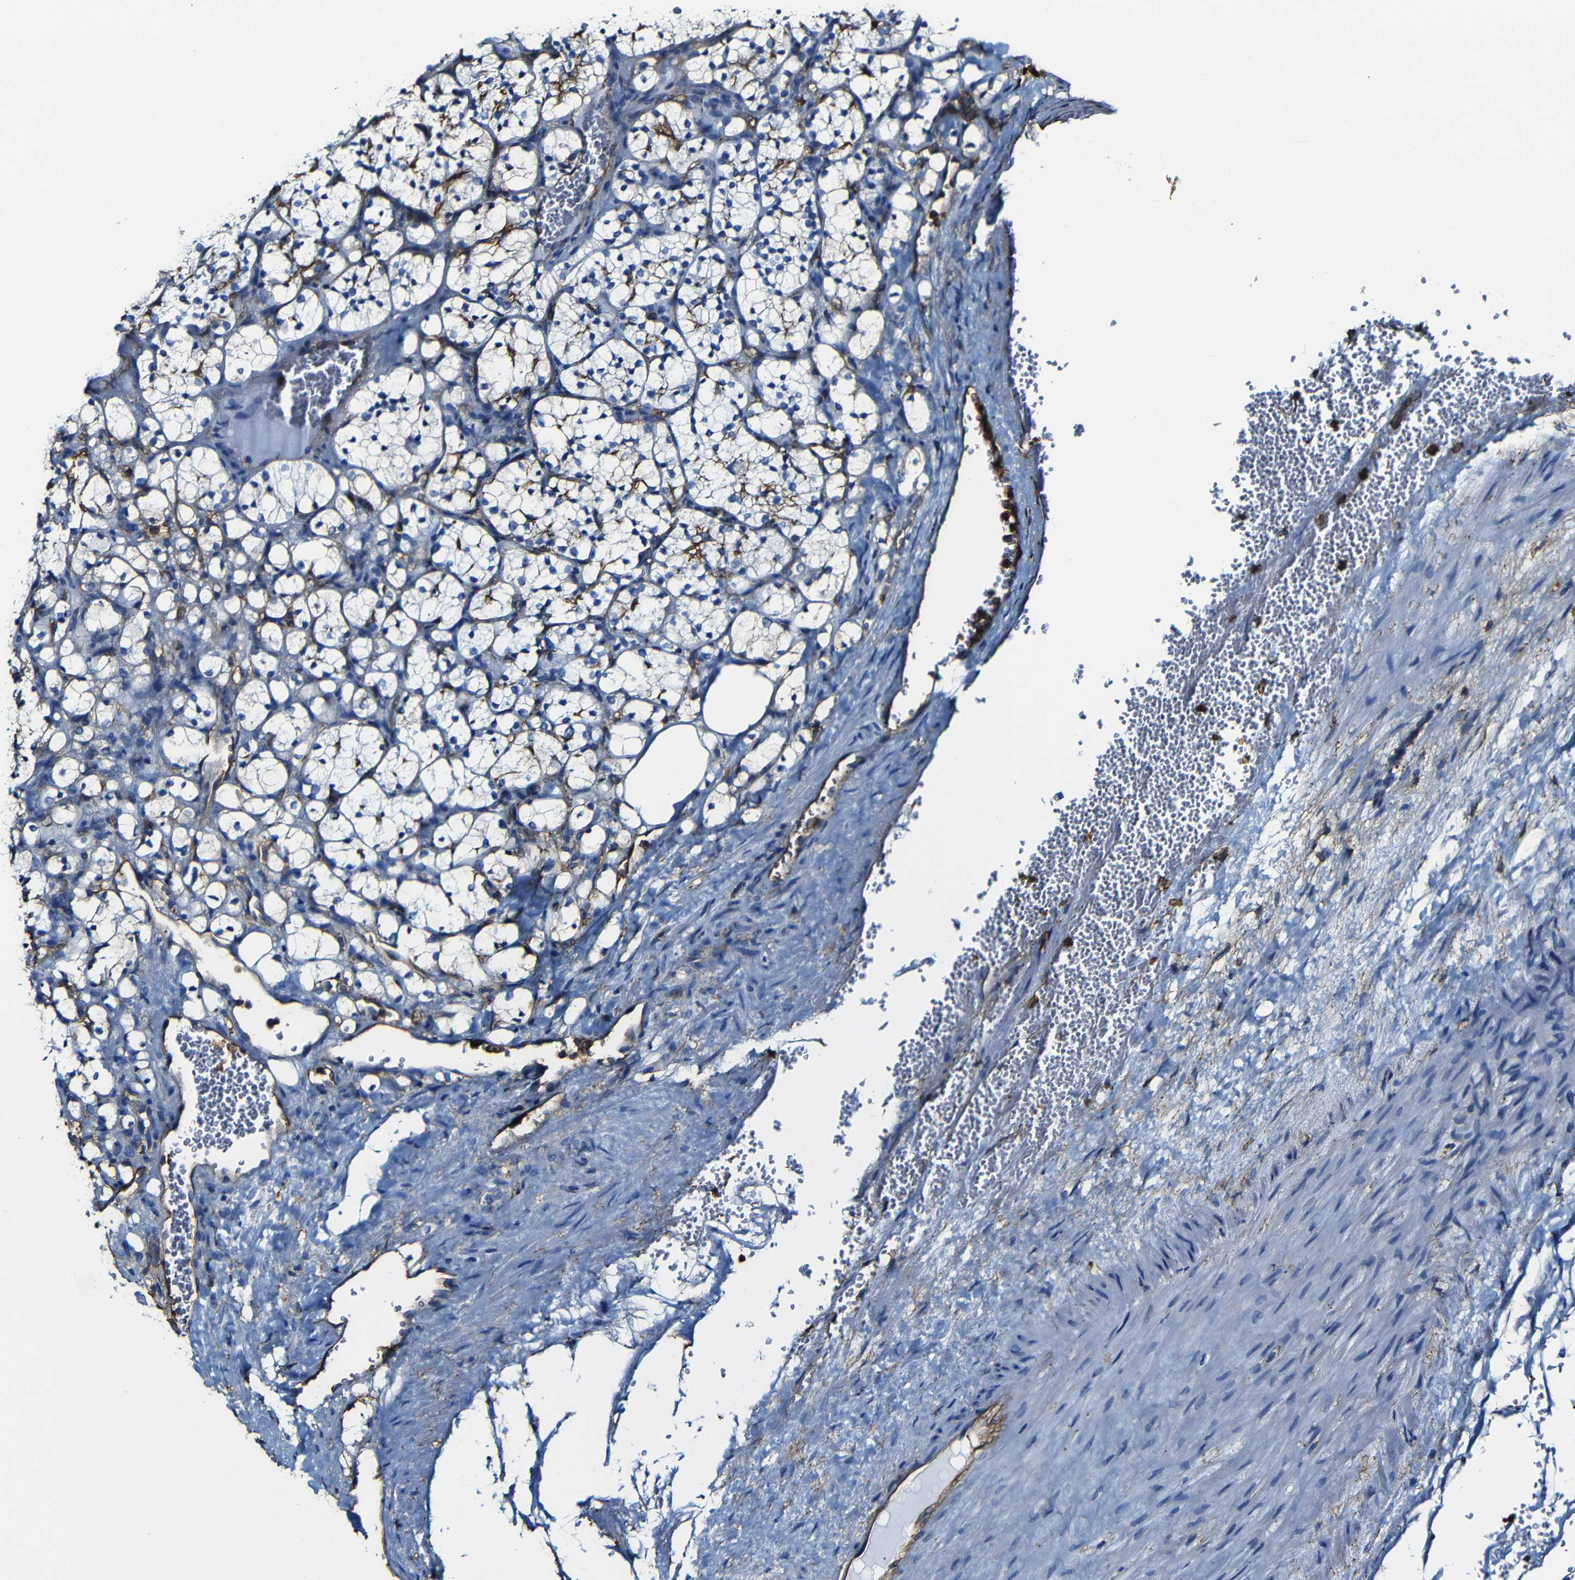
{"staining": {"intensity": "negative", "quantity": "none", "location": "none"}, "tissue": "renal cancer", "cell_type": "Tumor cells", "image_type": "cancer", "snomed": [{"axis": "morphology", "description": "Adenocarcinoma, NOS"}, {"axis": "topography", "description": "Kidney"}], "caption": "Immunohistochemistry micrograph of neoplastic tissue: human adenocarcinoma (renal) stained with DAB (3,3'-diaminobenzidine) exhibits no significant protein expression in tumor cells.", "gene": "MSN", "patient": {"sex": "female", "age": 69}}